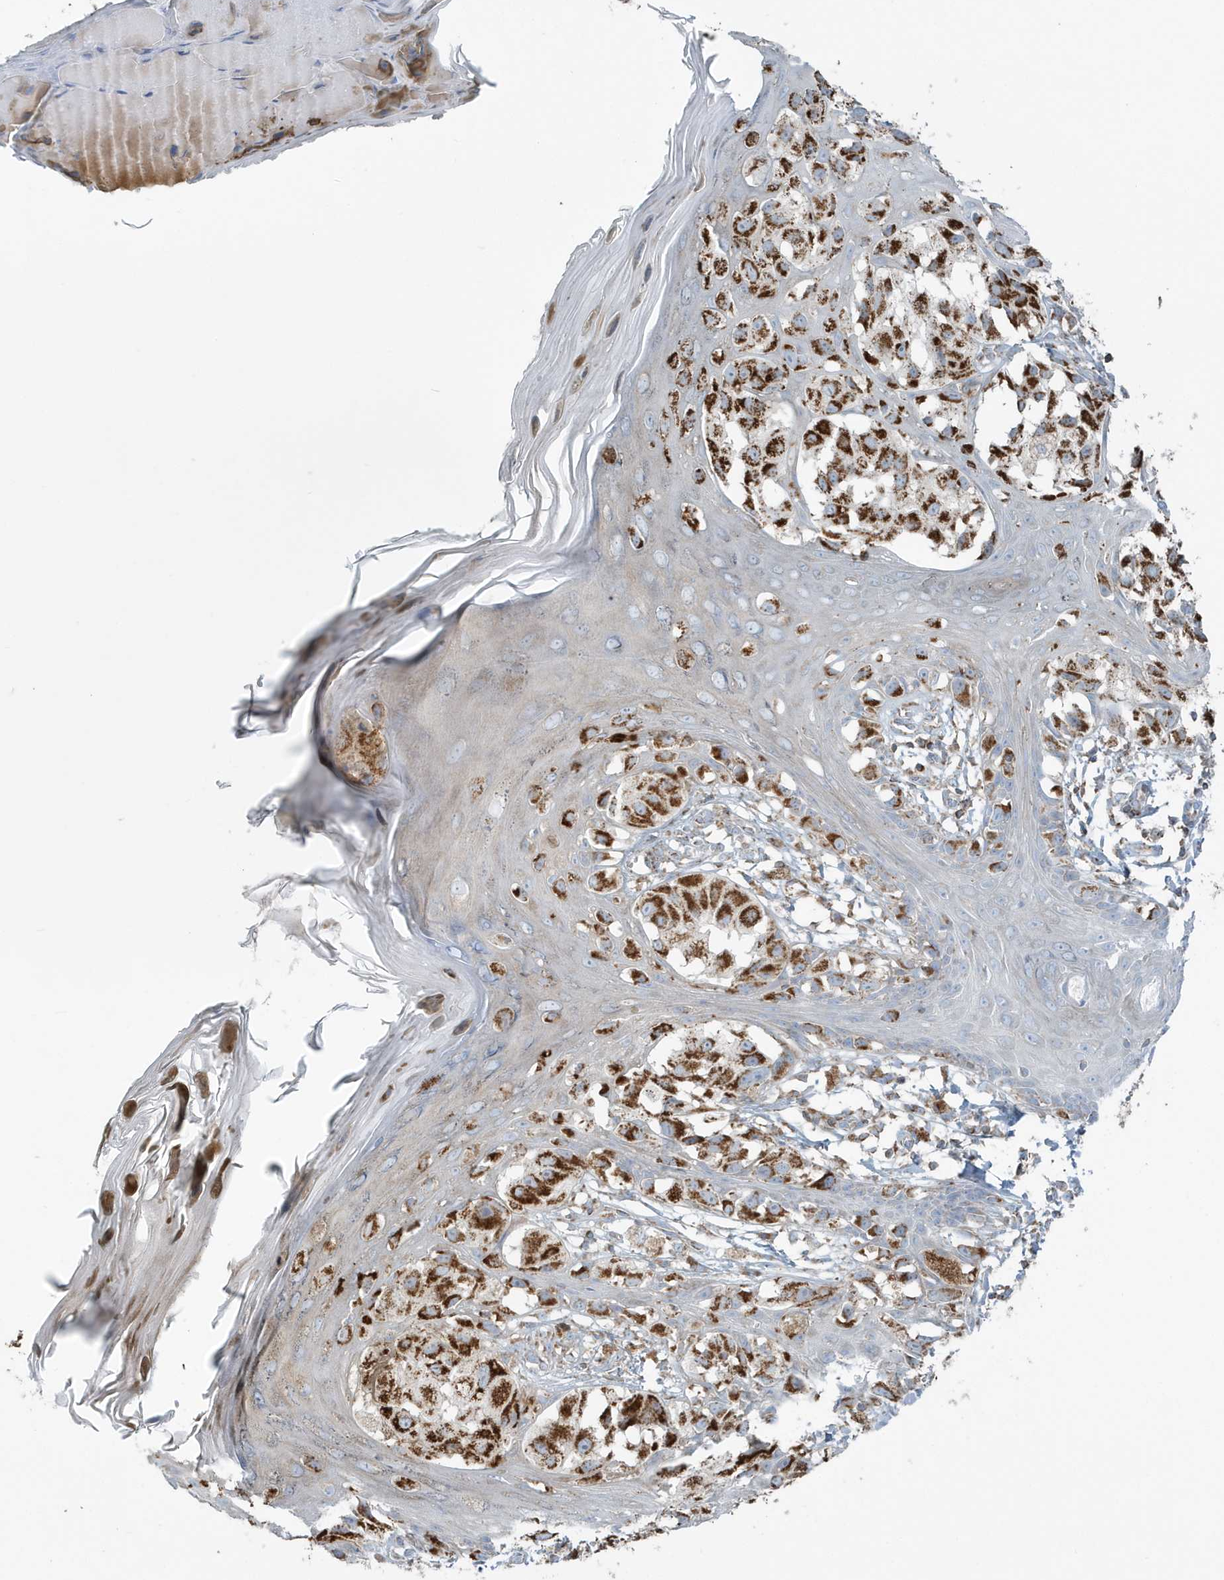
{"staining": {"intensity": "strong", "quantity": ">75%", "location": "cytoplasmic/membranous"}, "tissue": "melanoma", "cell_type": "Tumor cells", "image_type": "cancer", "snomed": [{"axis": "morphology", "description": "Malignant melanoma, NOS"}, {"axis": "topography", "description": "Skin of leg"}], "caption": "A brown stain highlights strong cytoplasmic/membranous expression of a protein in melanoma tumor cells.", "gene": "RAB11FIP3", "patient": {"sex": "female", "age": 72}}